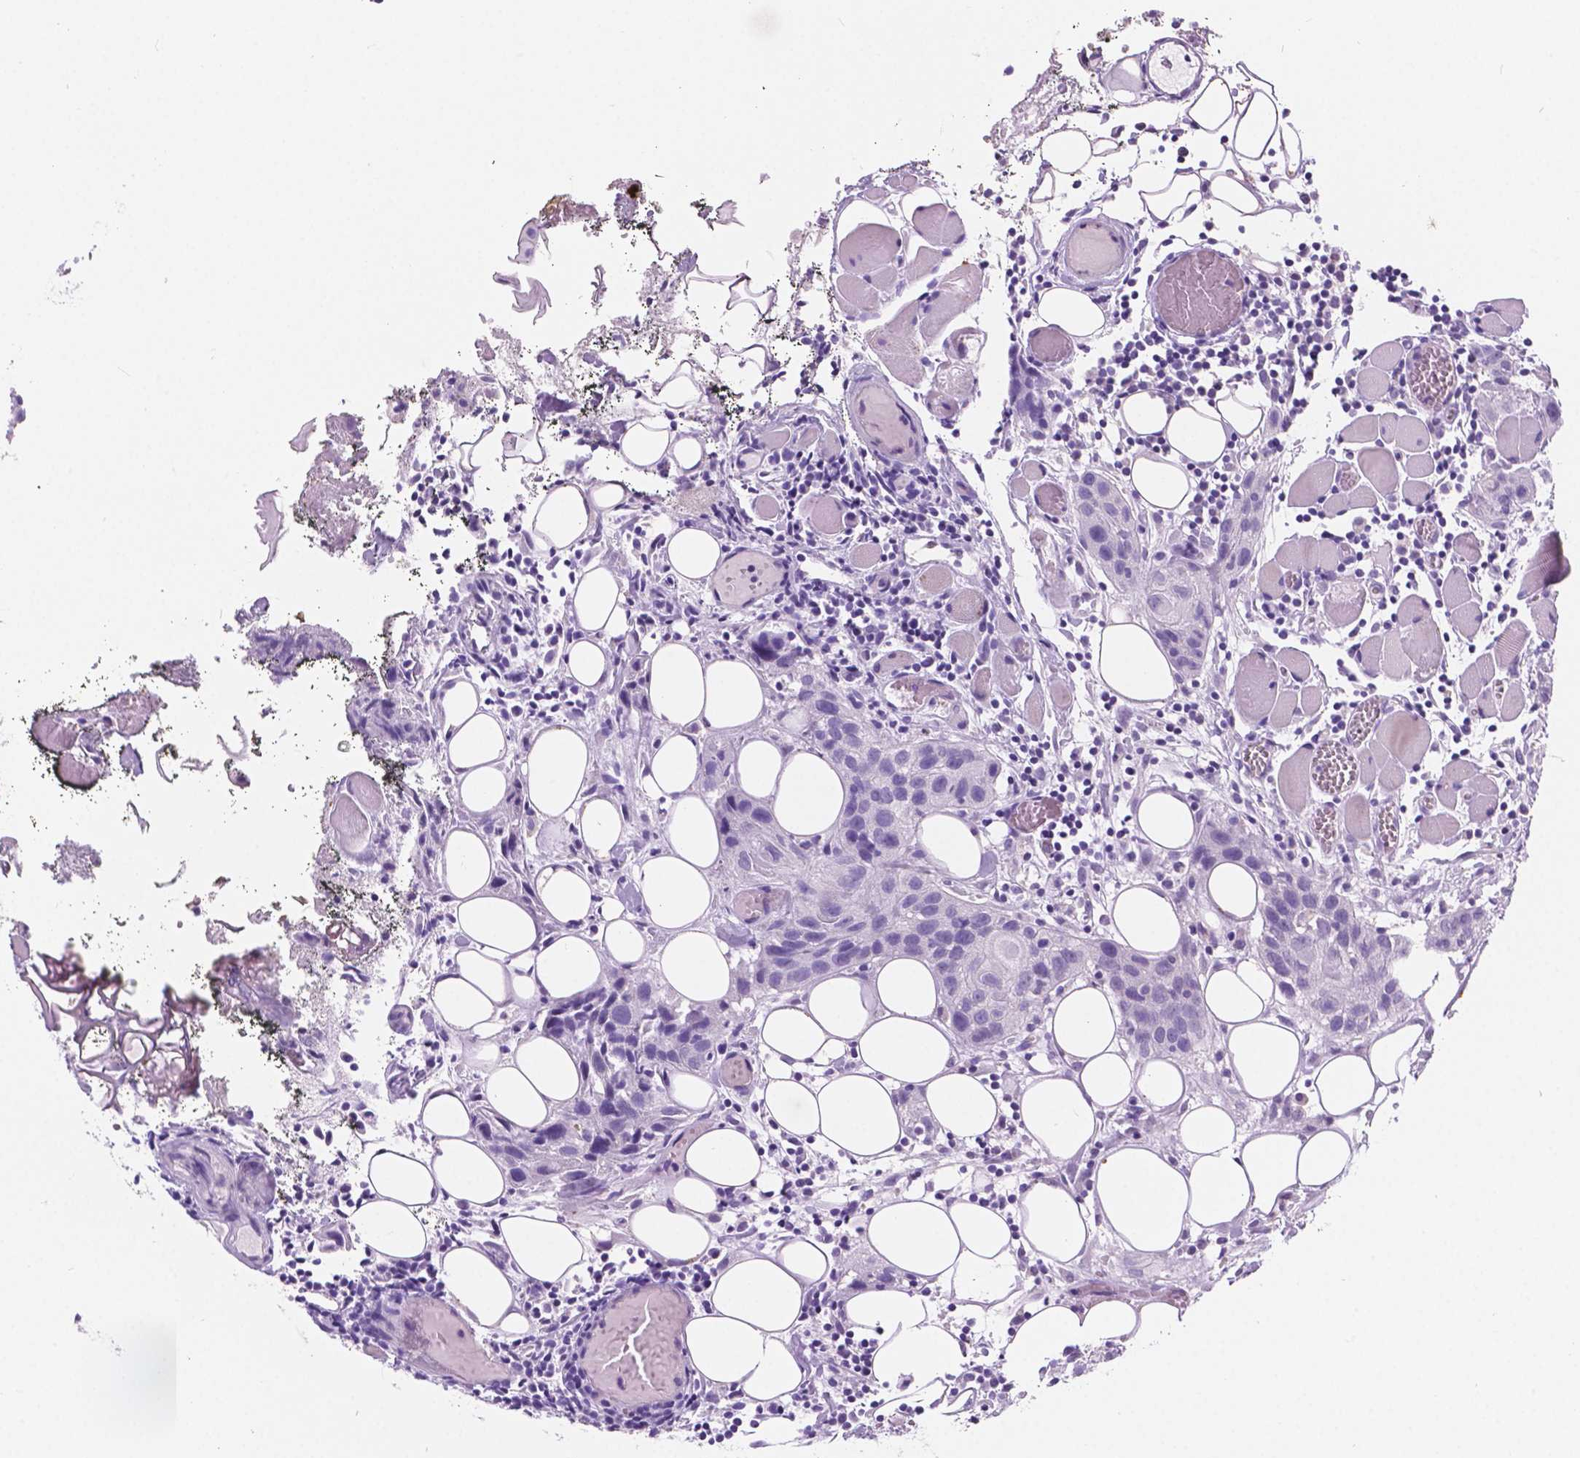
{"staining": {"intensity": "negative", "quantity": "none", "location": "none"}, "tissue": "head and neck cancer", "cell_type": "Tumor cells", "image_type": "cancer", "snomed": [{"axis": "morphology", "description": "Squamous cell carcinoma, NOS"}, {"axis": "topography", "description": "Oral tissue"}, {"axis": "topography", "description": "Head-Neck"}], "caption": "This is a photomicrograph of immunohistochemistry (IHC) staining of head and neck cancer, which shows no positivity in tumor cells.", "gene": "ARMS2", "patient": {"sex": "male", "age": 58}}